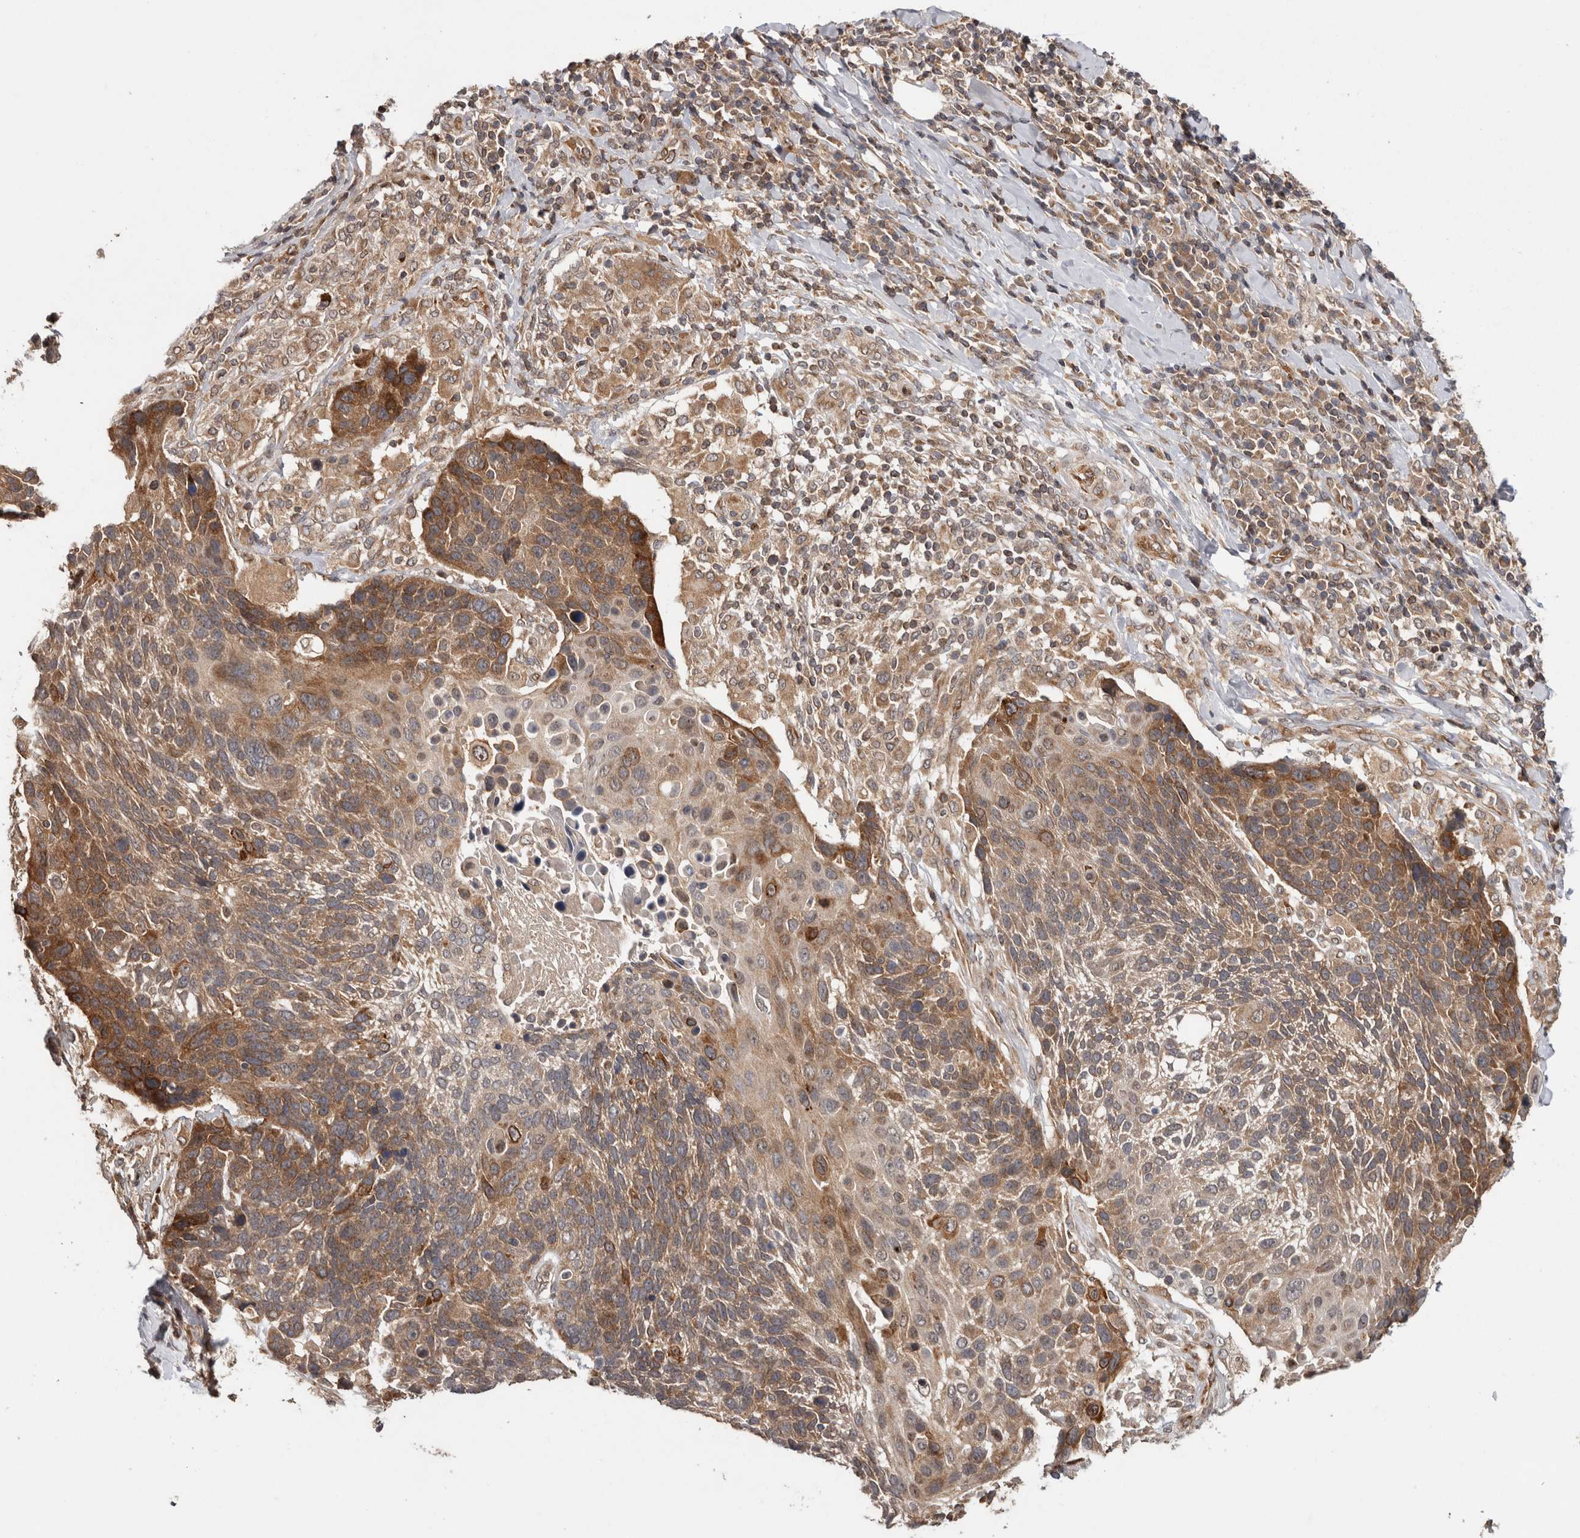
{"staining": {"intensity": "moderate", "quantity": ">75%", "location": "cytoplasmic/membranous"}, "tissue": "lung cancer", "cell_type": "Tumor cells", "image_type": "cancer", "snomed": [{"axis": "morphology", "description": "Squamous cell carcinoma, NOS"}, {"axis": "topography", "description": "Lung"}], "caption": "A brown stain labels moderate cytoplasmic/membranous staining of a protein in lung squamous cell carcinoma tumor cells.", "gene": "HMOX2", "patient": {"sex": "male", "age": 66}}